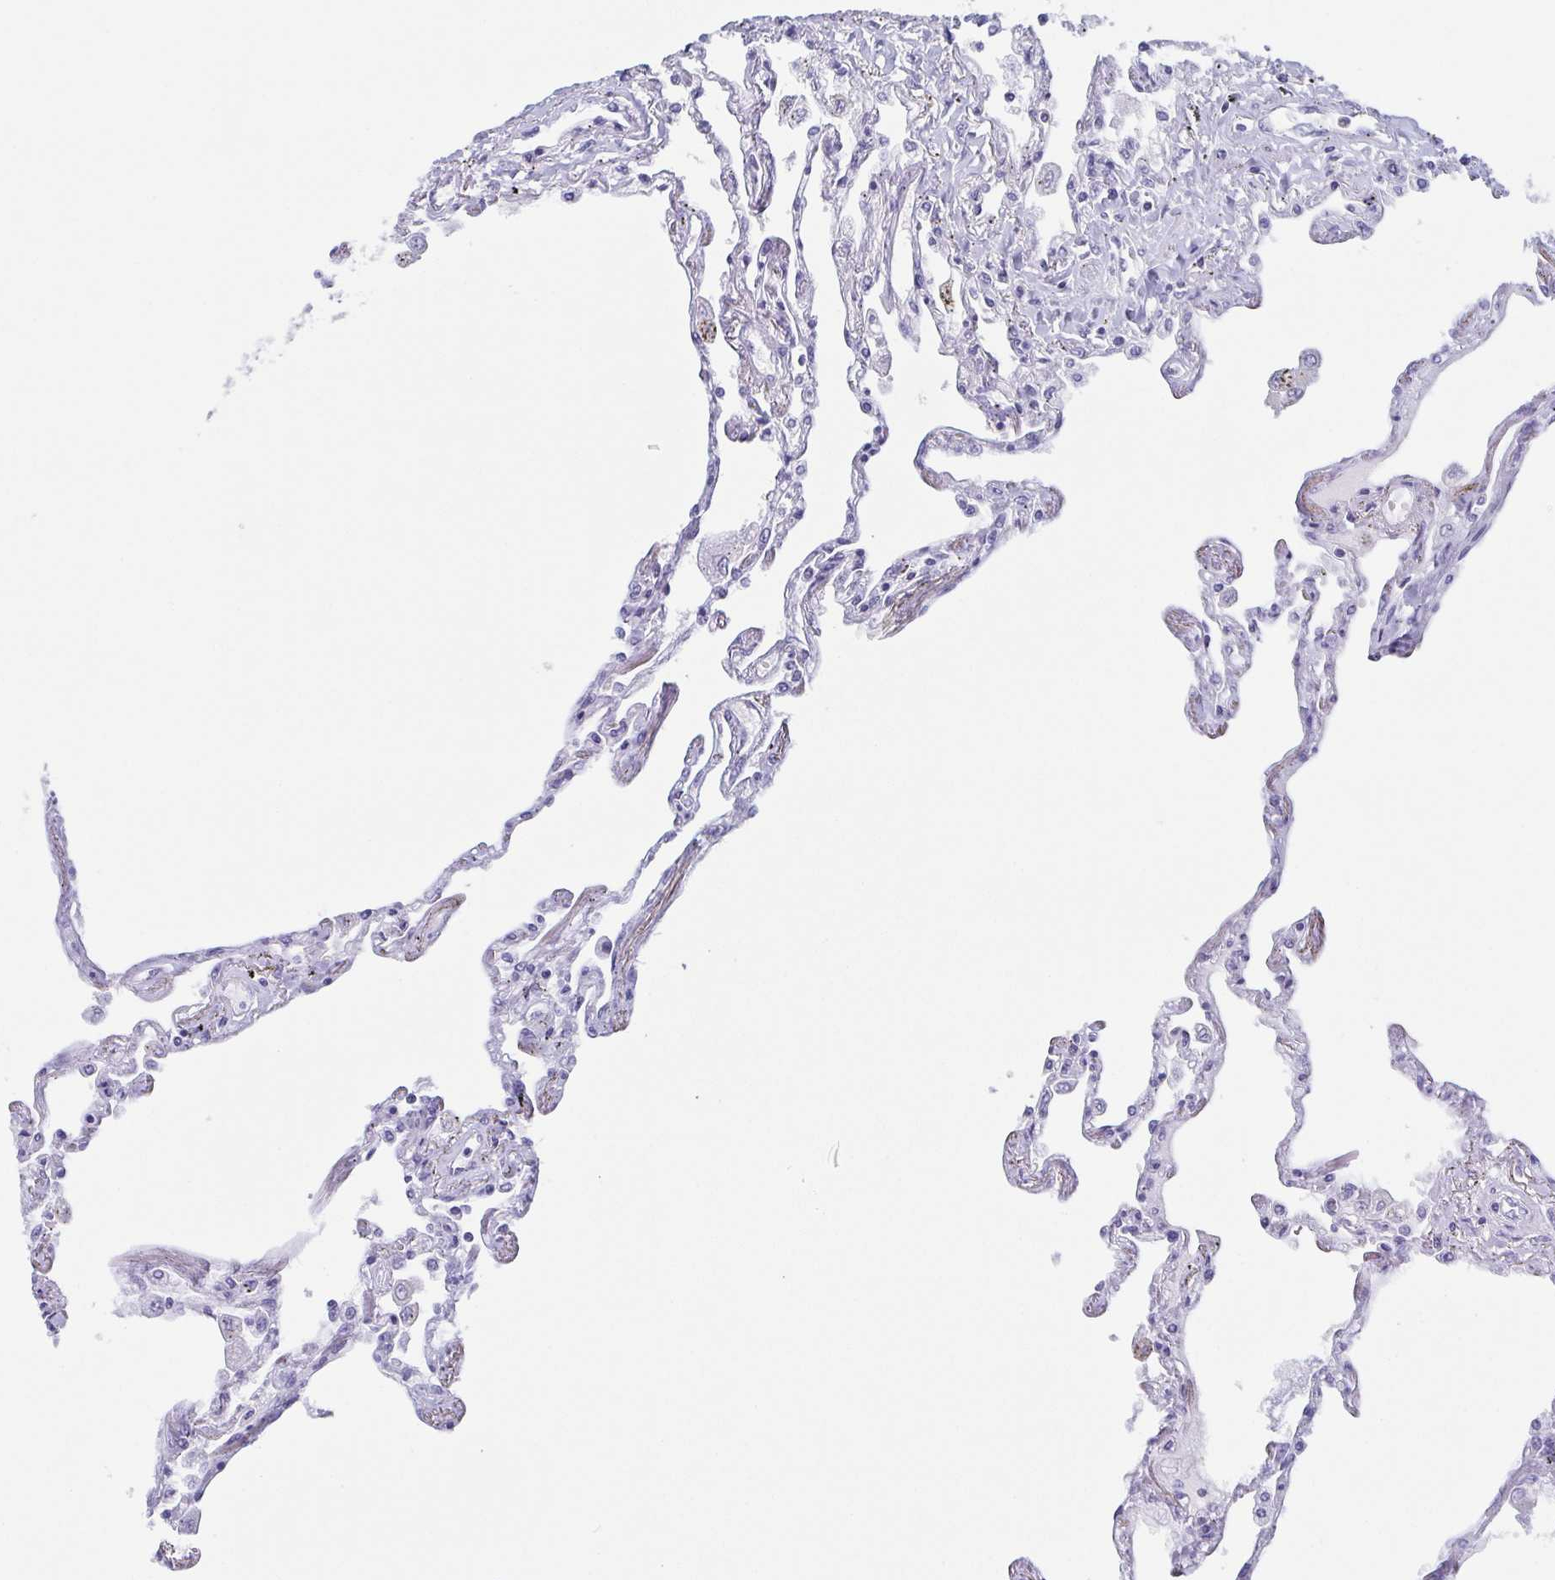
{"staining": {"intensity": "weak", "quantity": "<25%", "location": "cytoplasmic/membranous"}, "tissue": "lung", "cell_type": "Alveolar cells", "image_type": "normal", "snomed": [{"axis": "morphology", "description": "Normal tissue, NOS"}, {"axis": "morphology", "description": "Adenocarcinoma, NOS"}, {"axis": "topography", "description": "Cartilage tissue"}, {"axis": "topography", "description": "Lung"}], "caption": "A high-resolution histopathology image shows IHC staining of normal lung, which demonstrates no significant positivity in alveolar cells.", "gene": "DYNC1I1", "patient": {"sex": "female", "age": 67}}